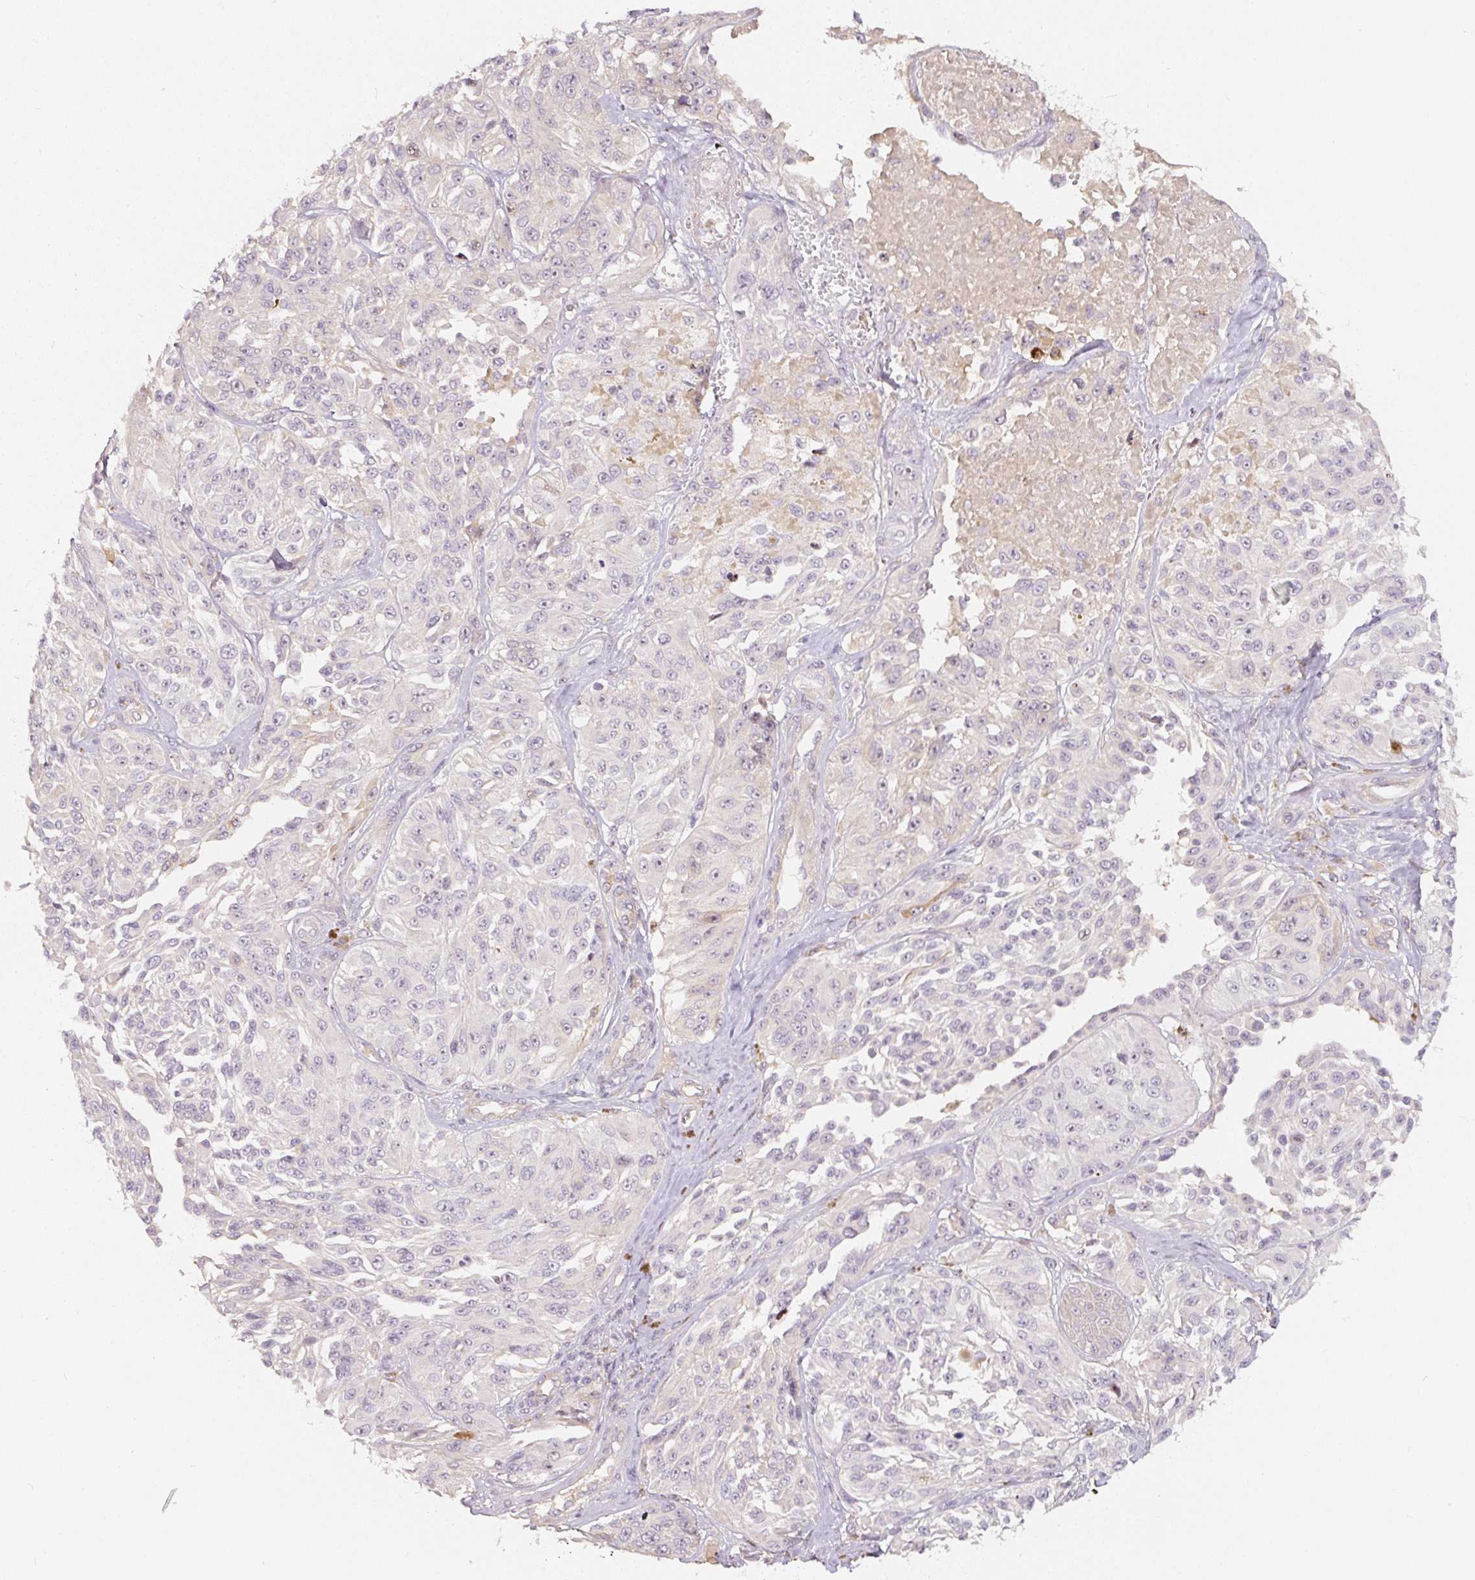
{"staining": {"intensity": "negative", "quantity": "none", "location": "none"}, "tissue": "melanoma", "cell_type": "Tumor cells", "image_type": "cancer", "snomed": [{"axis": "morphology", "description": "Malignant melanoma, NOS"}, {"axis": "topography", "description": "Skin"}], "caption": "IHC micrograph of neoplastic tissue: melanoma stained with DAB (3,3'-diaminobenzidine) shows no significant protein staining in tumor cells. Nuclei are stained in blue.", "gene": "PWWP3B", "patient": {"sex": "male", "age": 94}}